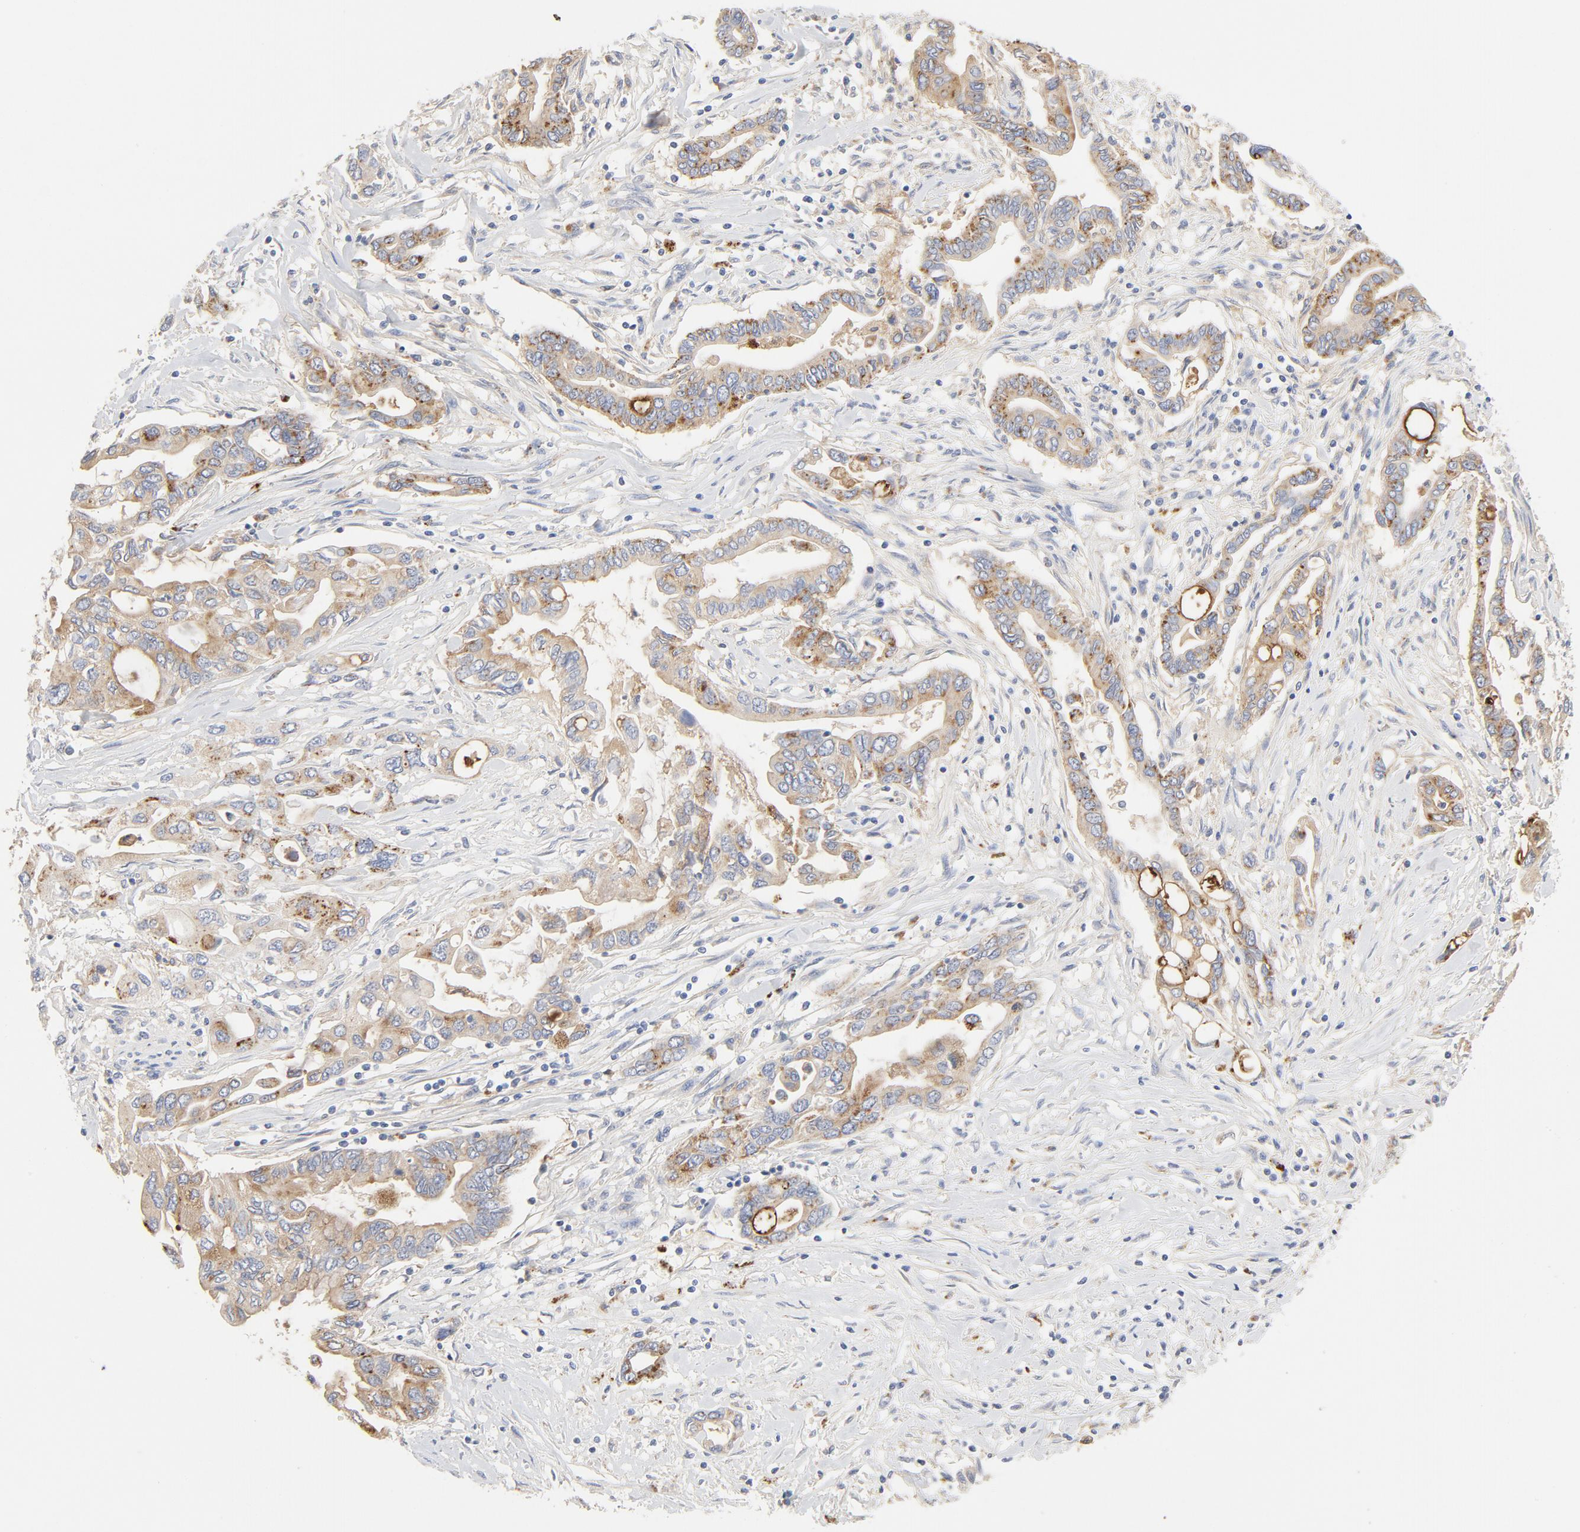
{"staining": {"intensity": "moderate", "quantity": "25%-75%", "location": "cytoplasmic/membranous"}, "tissue": "pancreatic cancer", "cell_type": "Tumor cells", "image_type": "cancer", "snomed": [{"axis": "morphology", "description": "Adenocarcinoma, NOS"}, {"axis": "topography", "description": "Pancreas"}], "caption": "Protein analysis of adenocarcinoma (pancreatic) tissue exhibits moderate cytoplasmic/membranous staining in about 25%-75% of tumor cells.", "gene": "MAGEB17", "patient": {"sex": "female", "age": 57}}